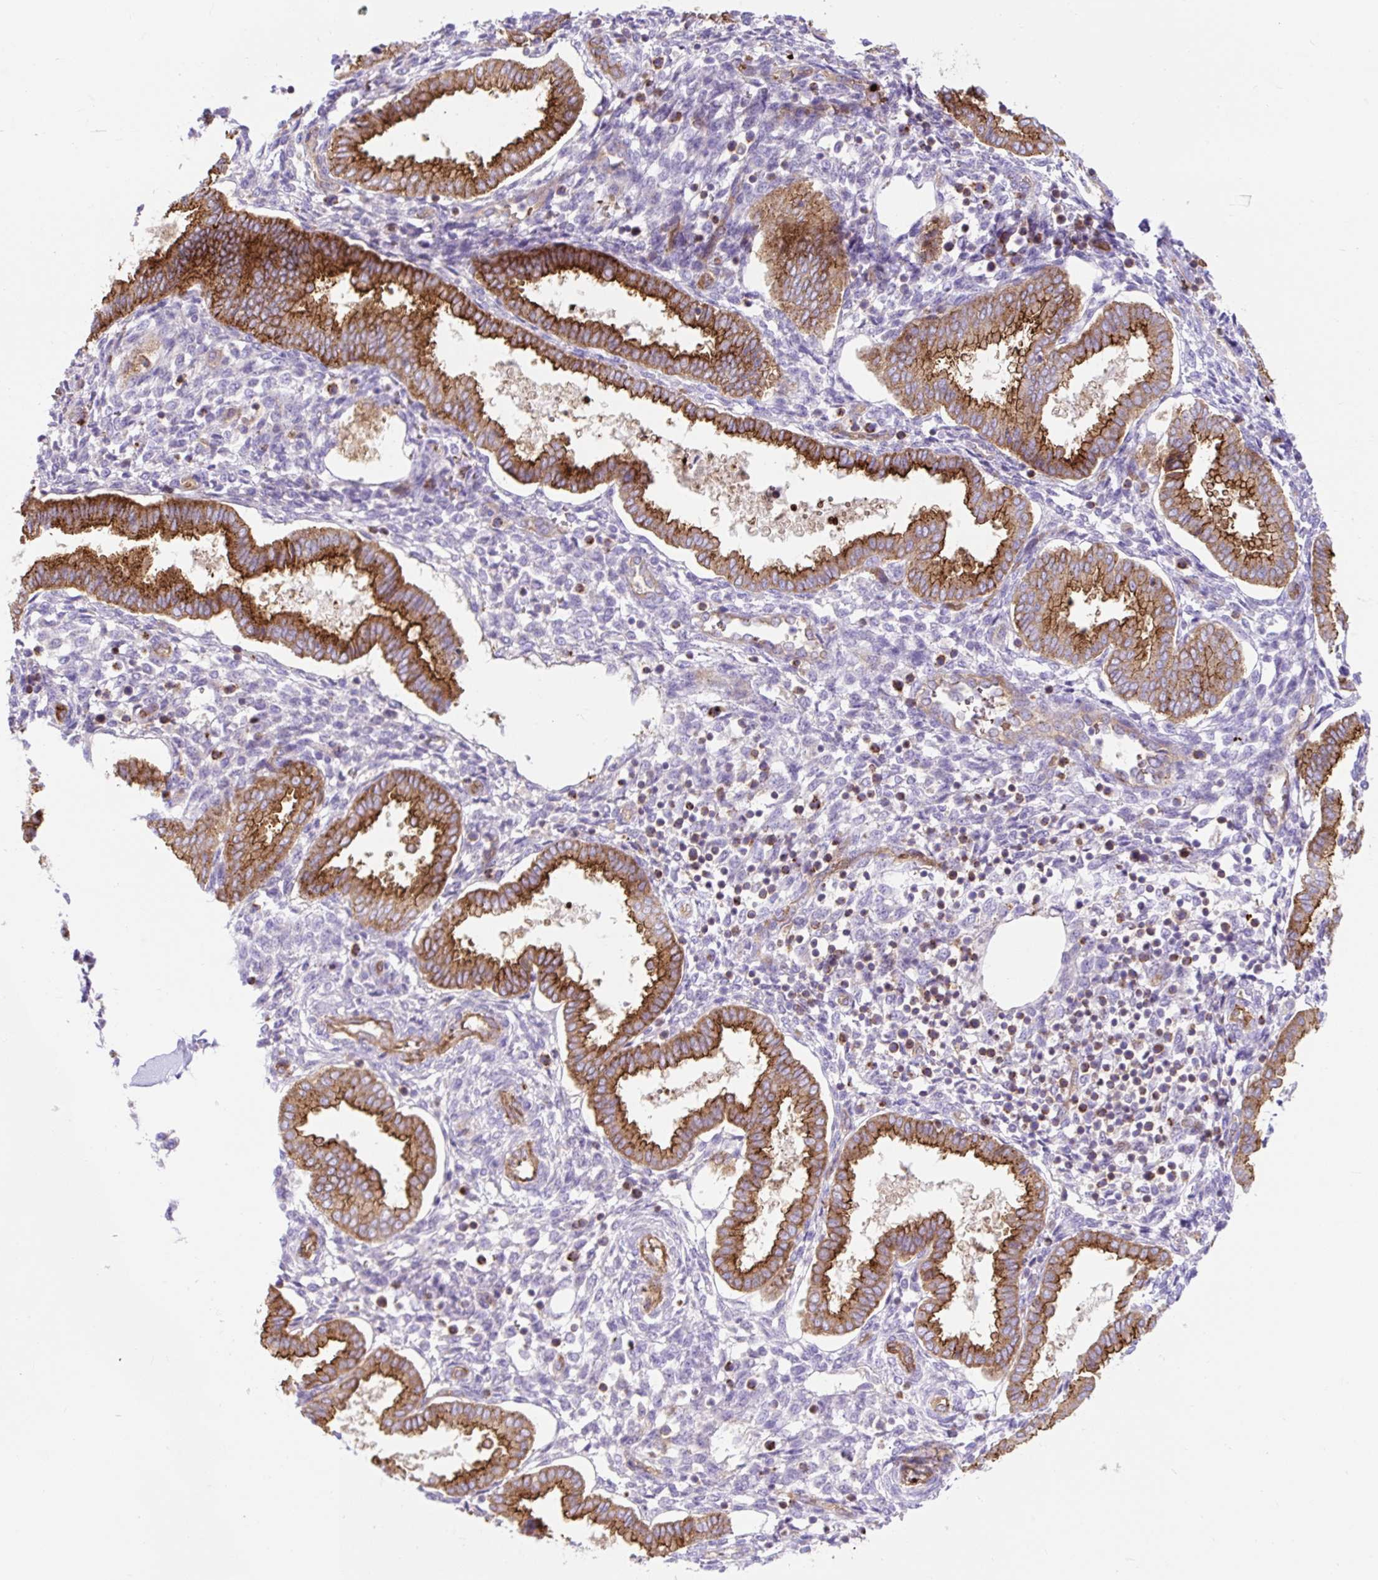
{"staining": {"intensity": "negative", "quantity": "none", "location": "none"}, "tissue": "endometrium", "cell_type": "Cells in endometrial stroma", "image_type": "normal", "snomed": [{"axis": "morphology", "description": "Normal tissue, NOS"}, {"axis": "topography", "description": "Endometrium"}], "caption": "Immunohistochemistry photomicrograph of normal human endometrium stained for a protein (brown), which displays no staining in cells in endometrial stroma. The staining is performed using DAB brown chromogen with nuclei counter-stained in using hematoxylin.", "gene": "HIP1R", "patient": {"sex": "female", "age": 24}}